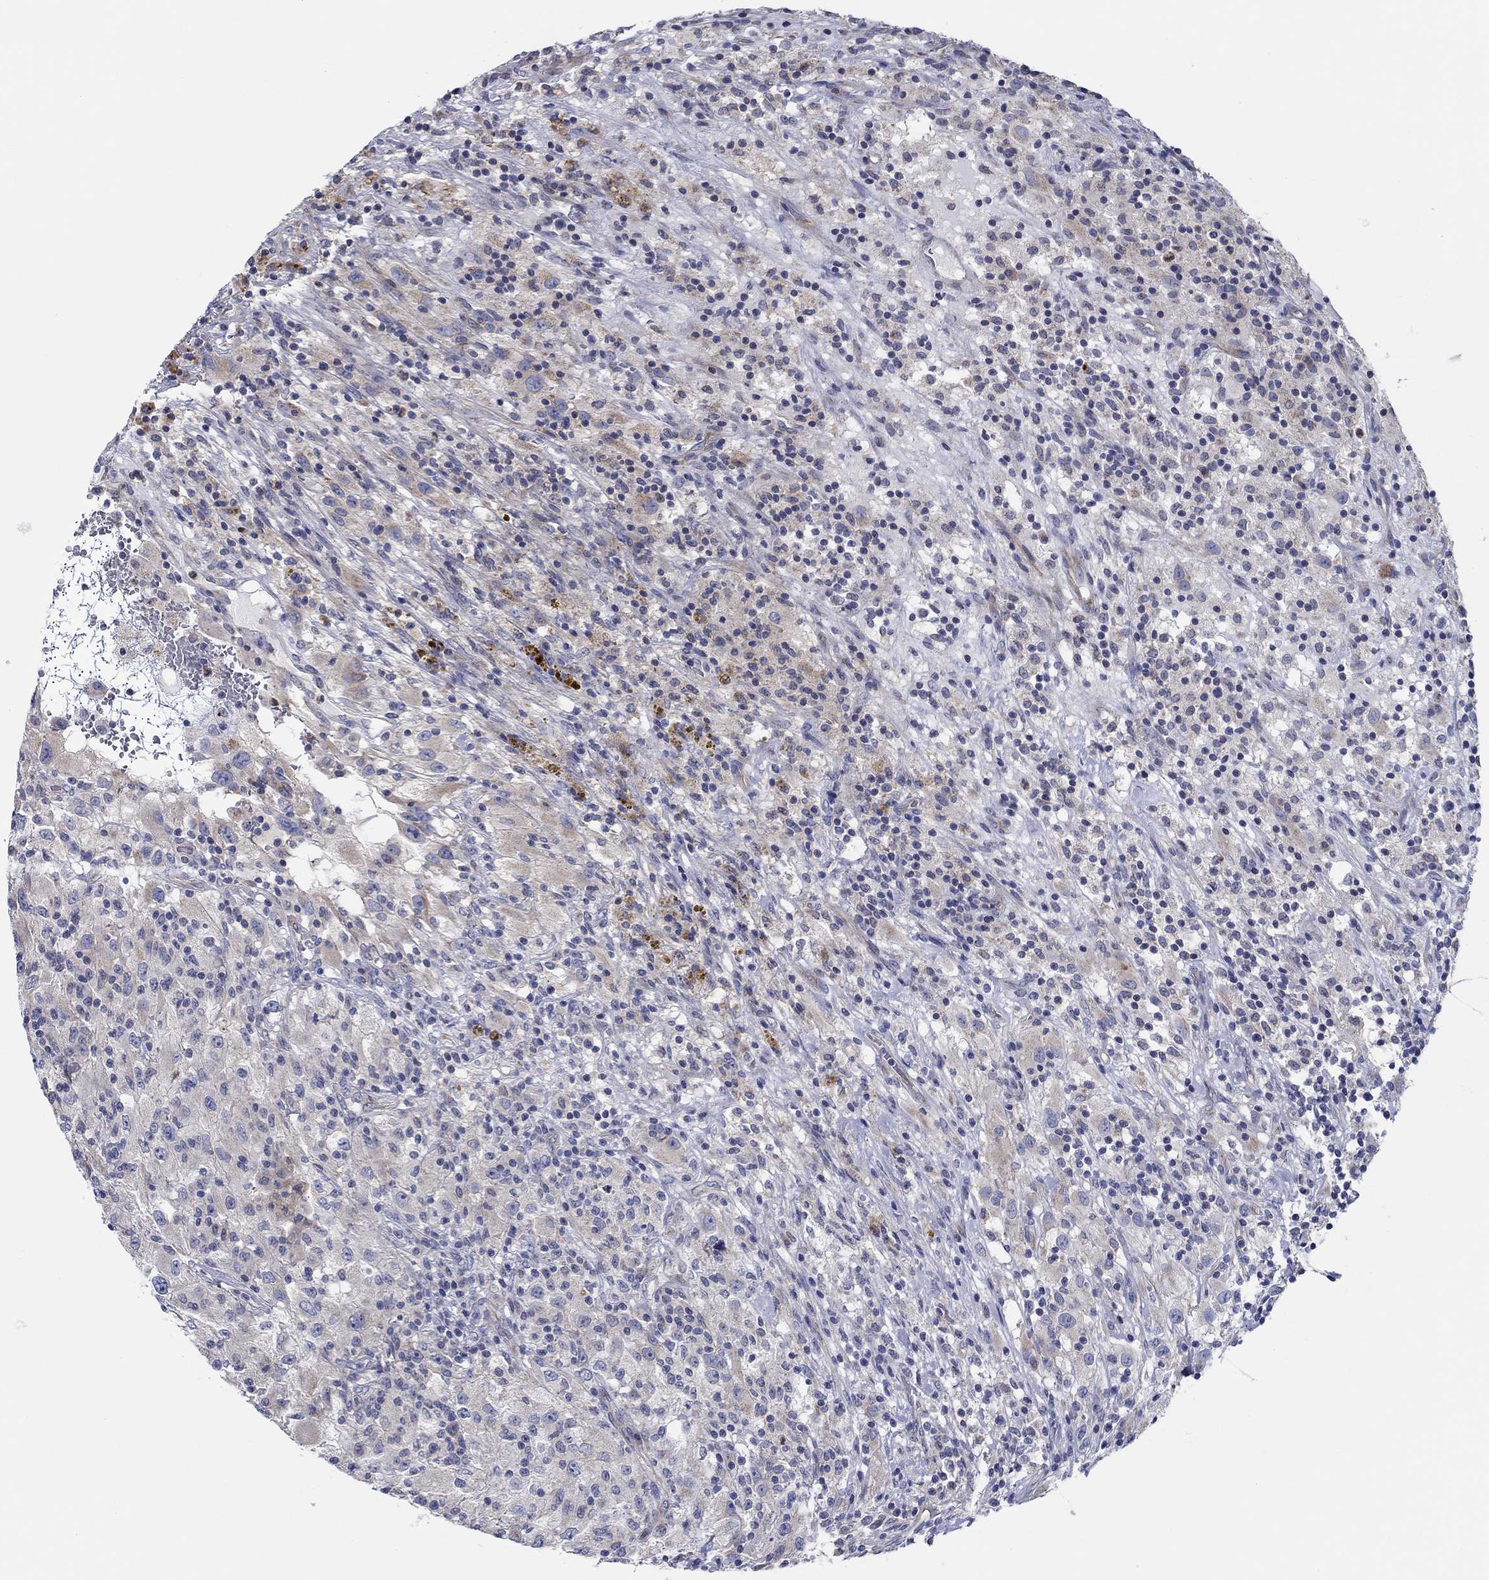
{"staining": {"intensity": "negative", "quantity": "none", "location": "none"}, "tissue": "renal cancer", "cell_type": "Tumor cells", "image_type": "cancer", "snomed": [{"axis": "morphology", "description": "Adenocarcinoma, NOS"}, {"axis": "topography", "description": "Kidney"}], "caption": "Immunohistochemistry (IHC) image of renal adenocarcinoma stained for a protein (brown), which shows no staining in tumor cells.", "gene": "CFAP61", "patient": {"sex": "female", "age": 67}}